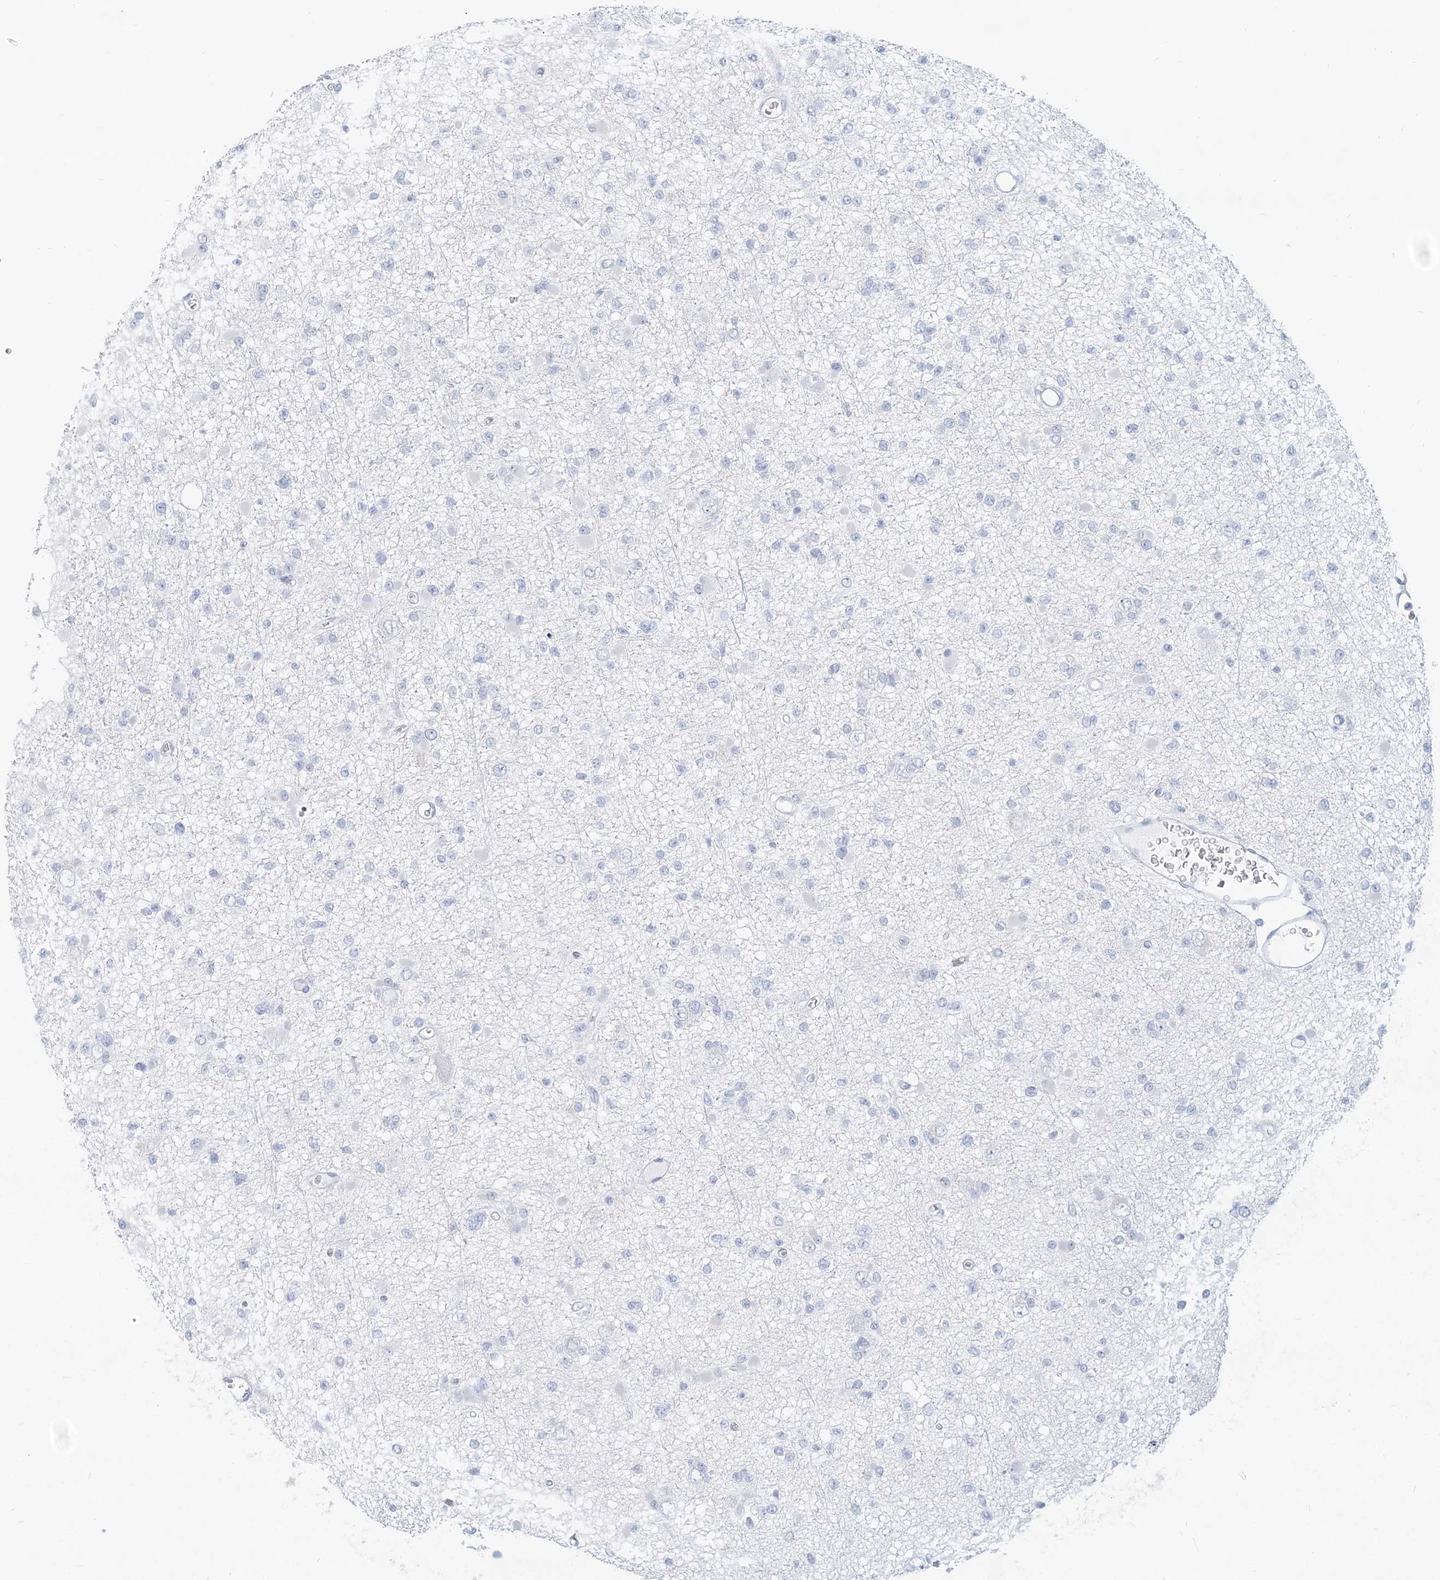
{"staining": {"intensity": "negative", "quantity": "none", "location": "none"}, "tissue": "glioma", "cell_type": "Tumor cells", "image_type": "cancer", "snomed": [{"axis": "morphology", "description": "Glioma, malignant, Low grade"}, {"axis": "topography", "description": "Brain"}], "caption": "Tumor cells are negative for brown protein staining in glioma. Nuclei are stained in blue.", "gene": "CSN1S1", "patient": {"sex": "female", "age": 22}}